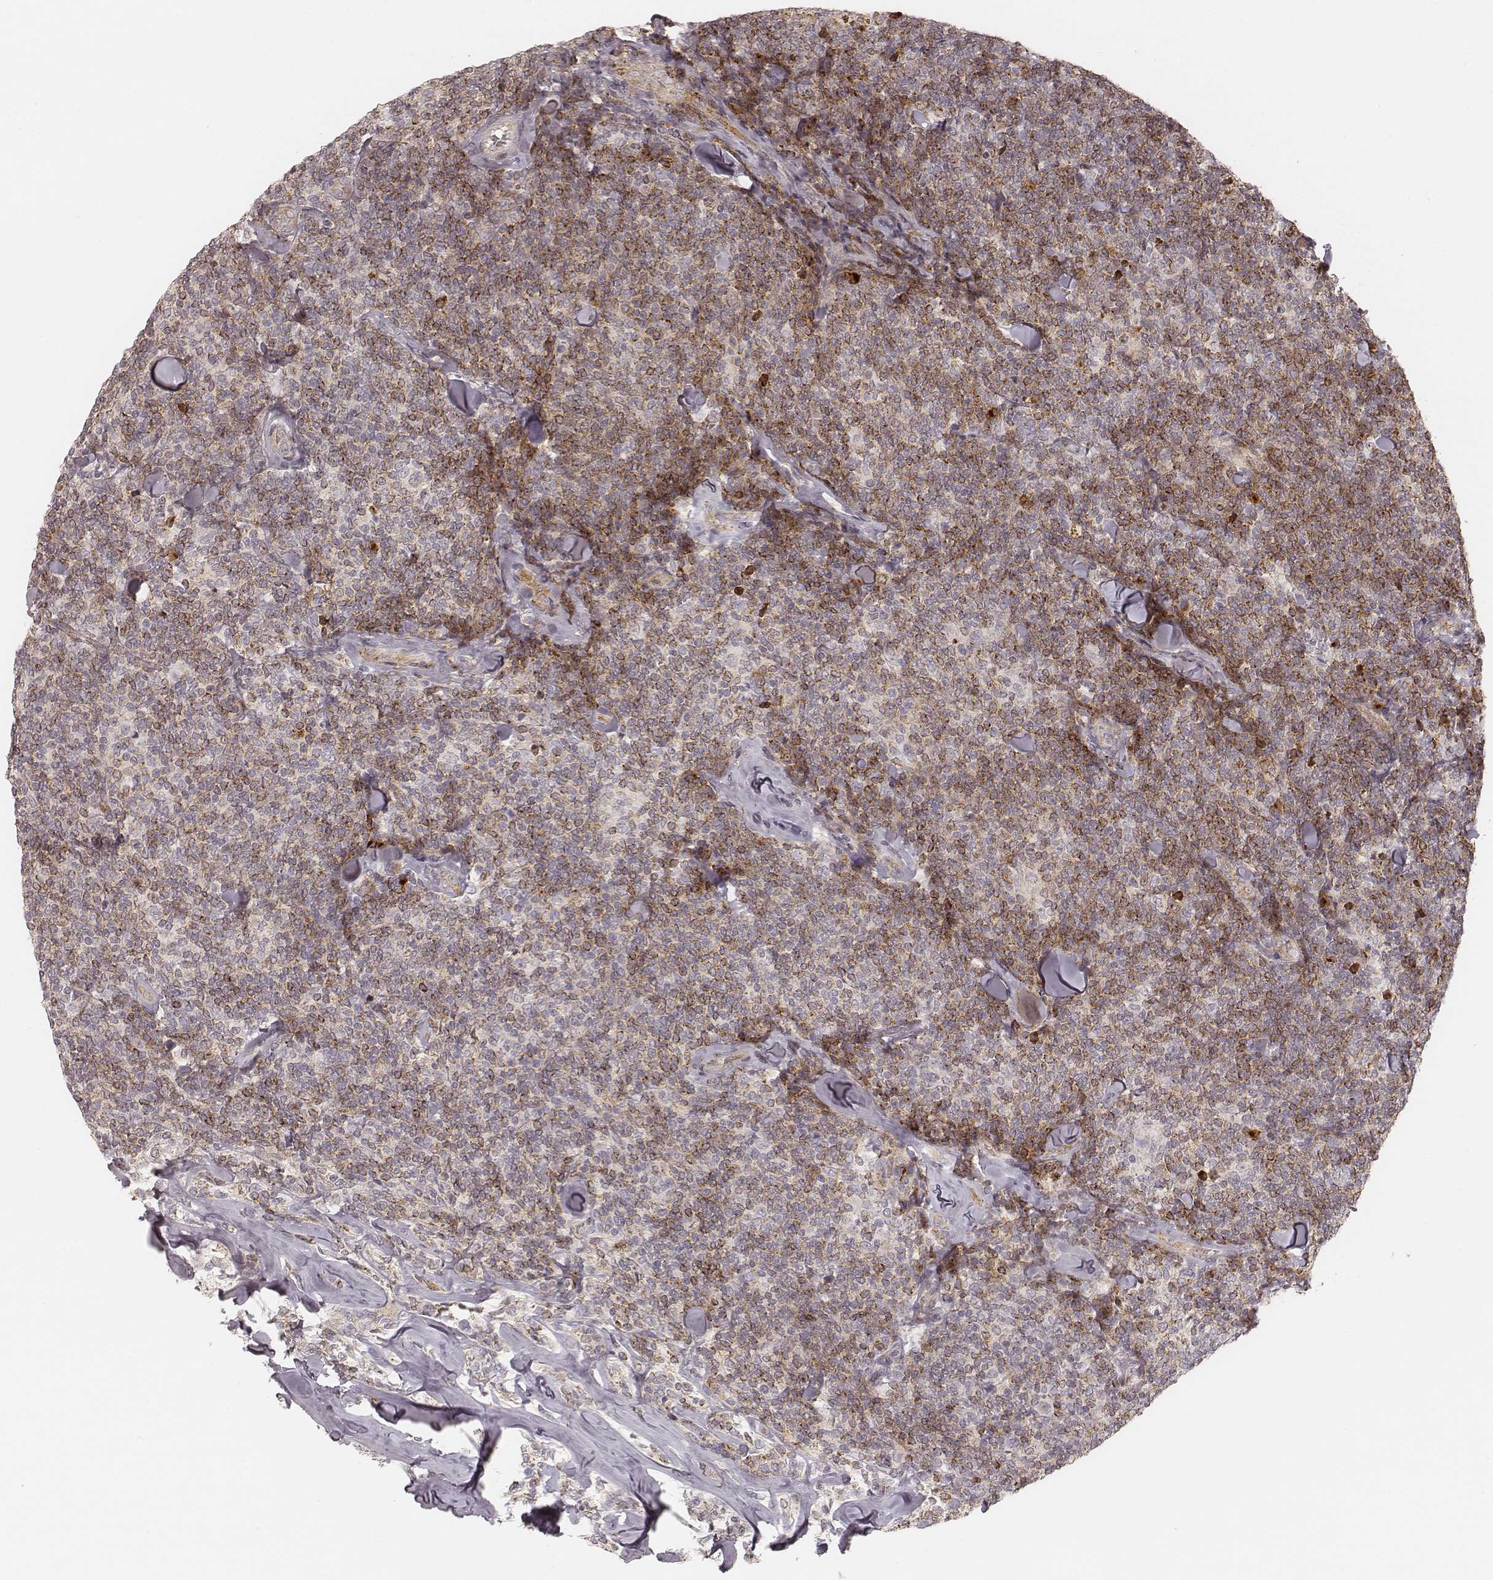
{"staining": {"intensity": "moderate", "quantity": "25%-75%", "location": "cytoplasmic/membranous"}, "tissue": "lymphoma", "cell_type": "Tumor cells", "image_type": "cancer", "snomed": [{"axis": "morphology", "description": "Malignant lymphoma, non-Hodgkin's type, Low grade"}, {"axis": "topography", "description": "Lymph node"}], "caption": "A brown stain labels moderate cytoplasmic/membranous positivity of a protein in human low-grade malignant lymphoma, non-Hodgkin's type tumor cells.", "gene": "GORASP2", "patient": {"sex": "female", "age": 56}}